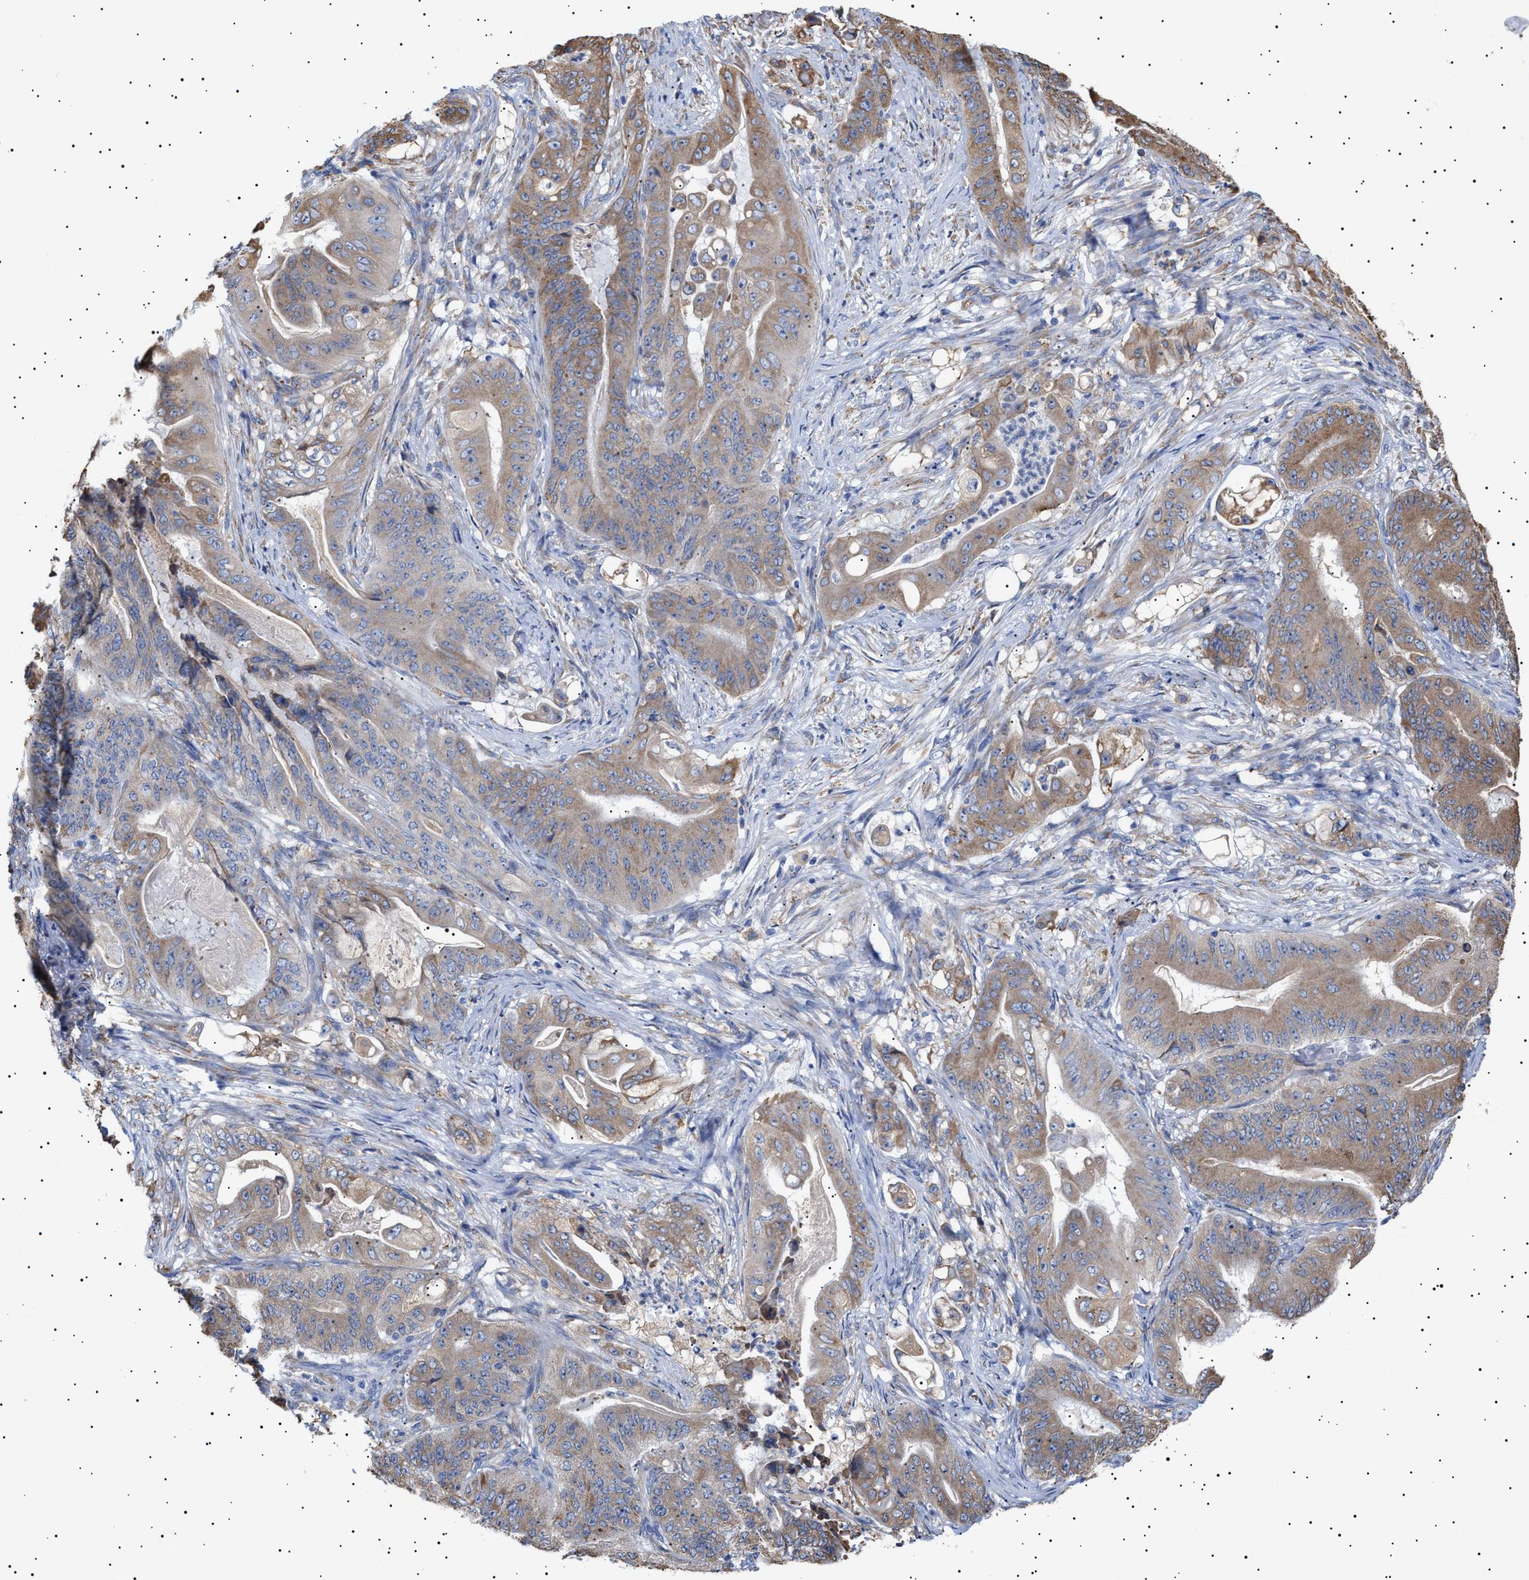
{"staining": {"intensity": "moderate", "quantity": ">75%", "location": "cytoplasmic/membranous"}, "tissue": "stomach cancer", "cell_type": "Tumor cells", "image_type": "cancer", "snomed": [{"axis": "morphology", "description": "Adenocarcinoma, NOS"}, {"axis": "topography", "description": "Stomach"}], "caption": "This micrograph shows stomach cancer (adenocarcinoma) stained with immunohistochemistry (IHC) to label a protein in brown. The cytoplasmic/membranous of tumor cells show moderate positivity for the protein. Nuclei are counter-stained blue.", "gene": "ERCC6L2", "patient": {"sex": "female", "age": 73}}